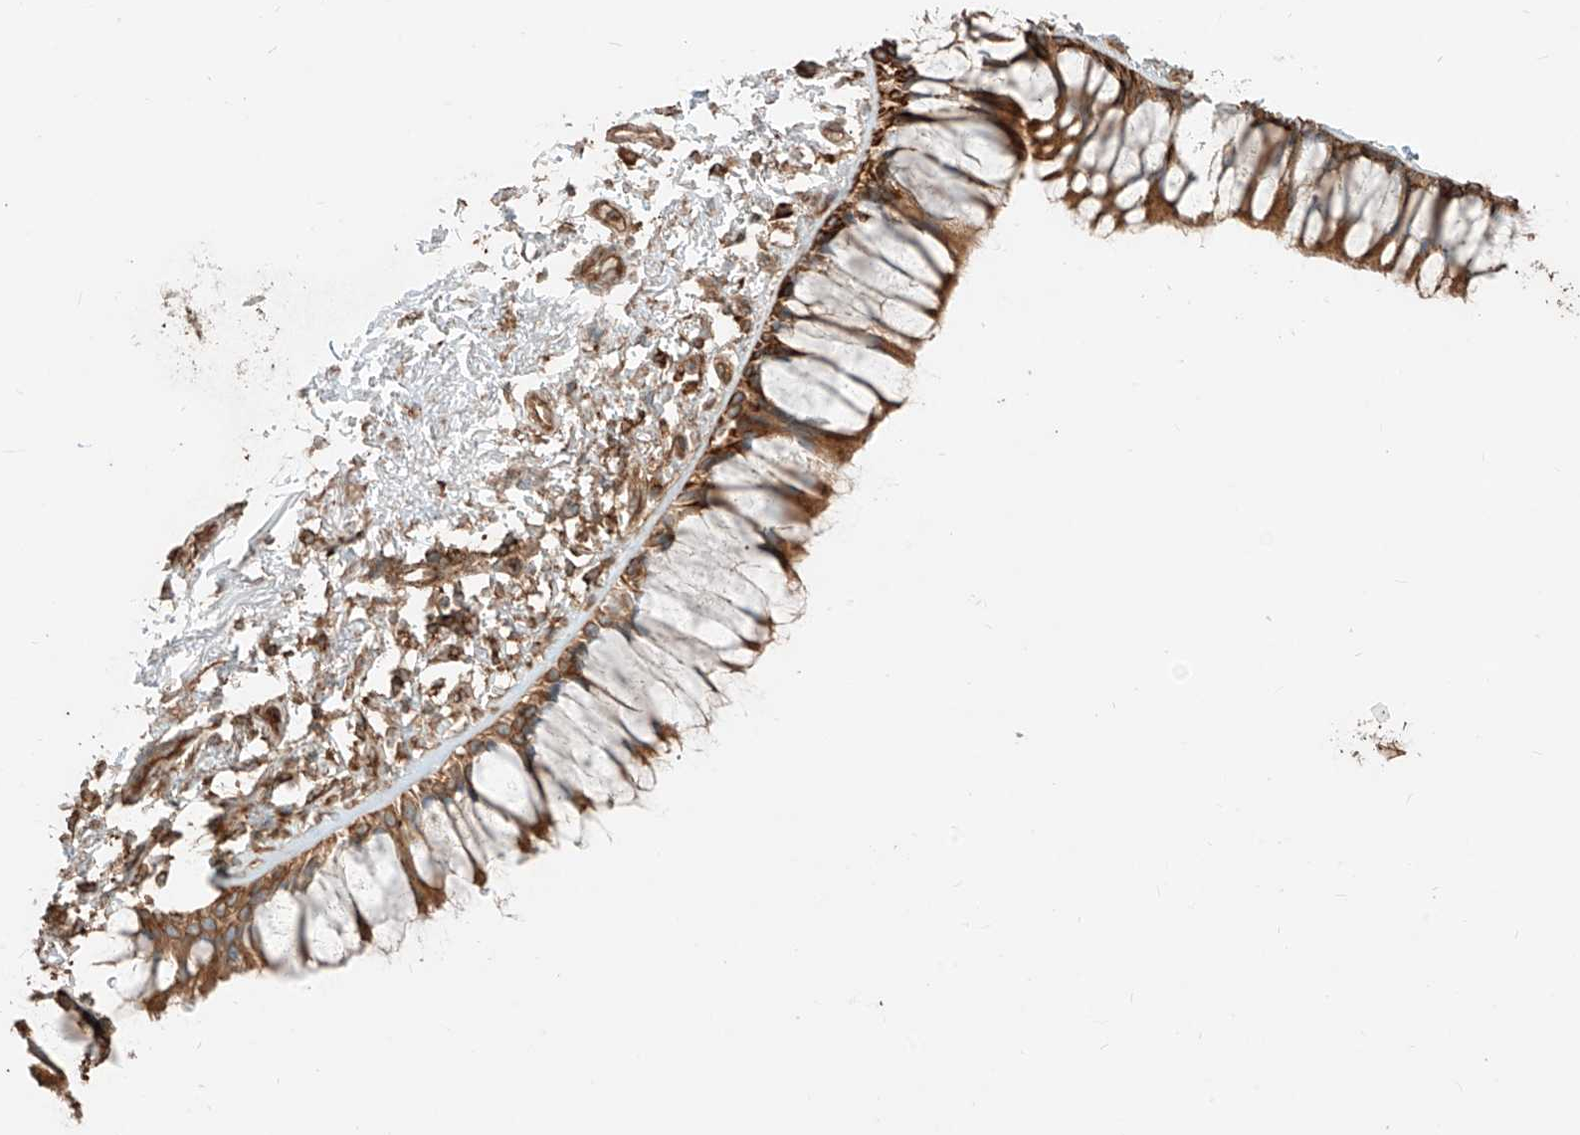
{"staining": {"intensity": "strong", "quantity": ">75%", "location": "cytoplasmic/membranous"}, "tissue": "bronchus", "cell_type": "Respiratory epithelial cells", "image_type": "normal", "snomed": [{"axis": "morphology", "description": "Normal tissue, NOS"}, {"axis": "topography", "description": "Cartilage tissue"}, {"axis": "topography", "description": "Bronchus"}], "caption": "DAB immunohistochemical staining of benign bronchus exhibits strong cytoplasmic/membranous protein expression in approximately >75% of respiratory epithelial cells.", "gene": "CCDC115", "patient": {"sex": "female", "age": 73}}